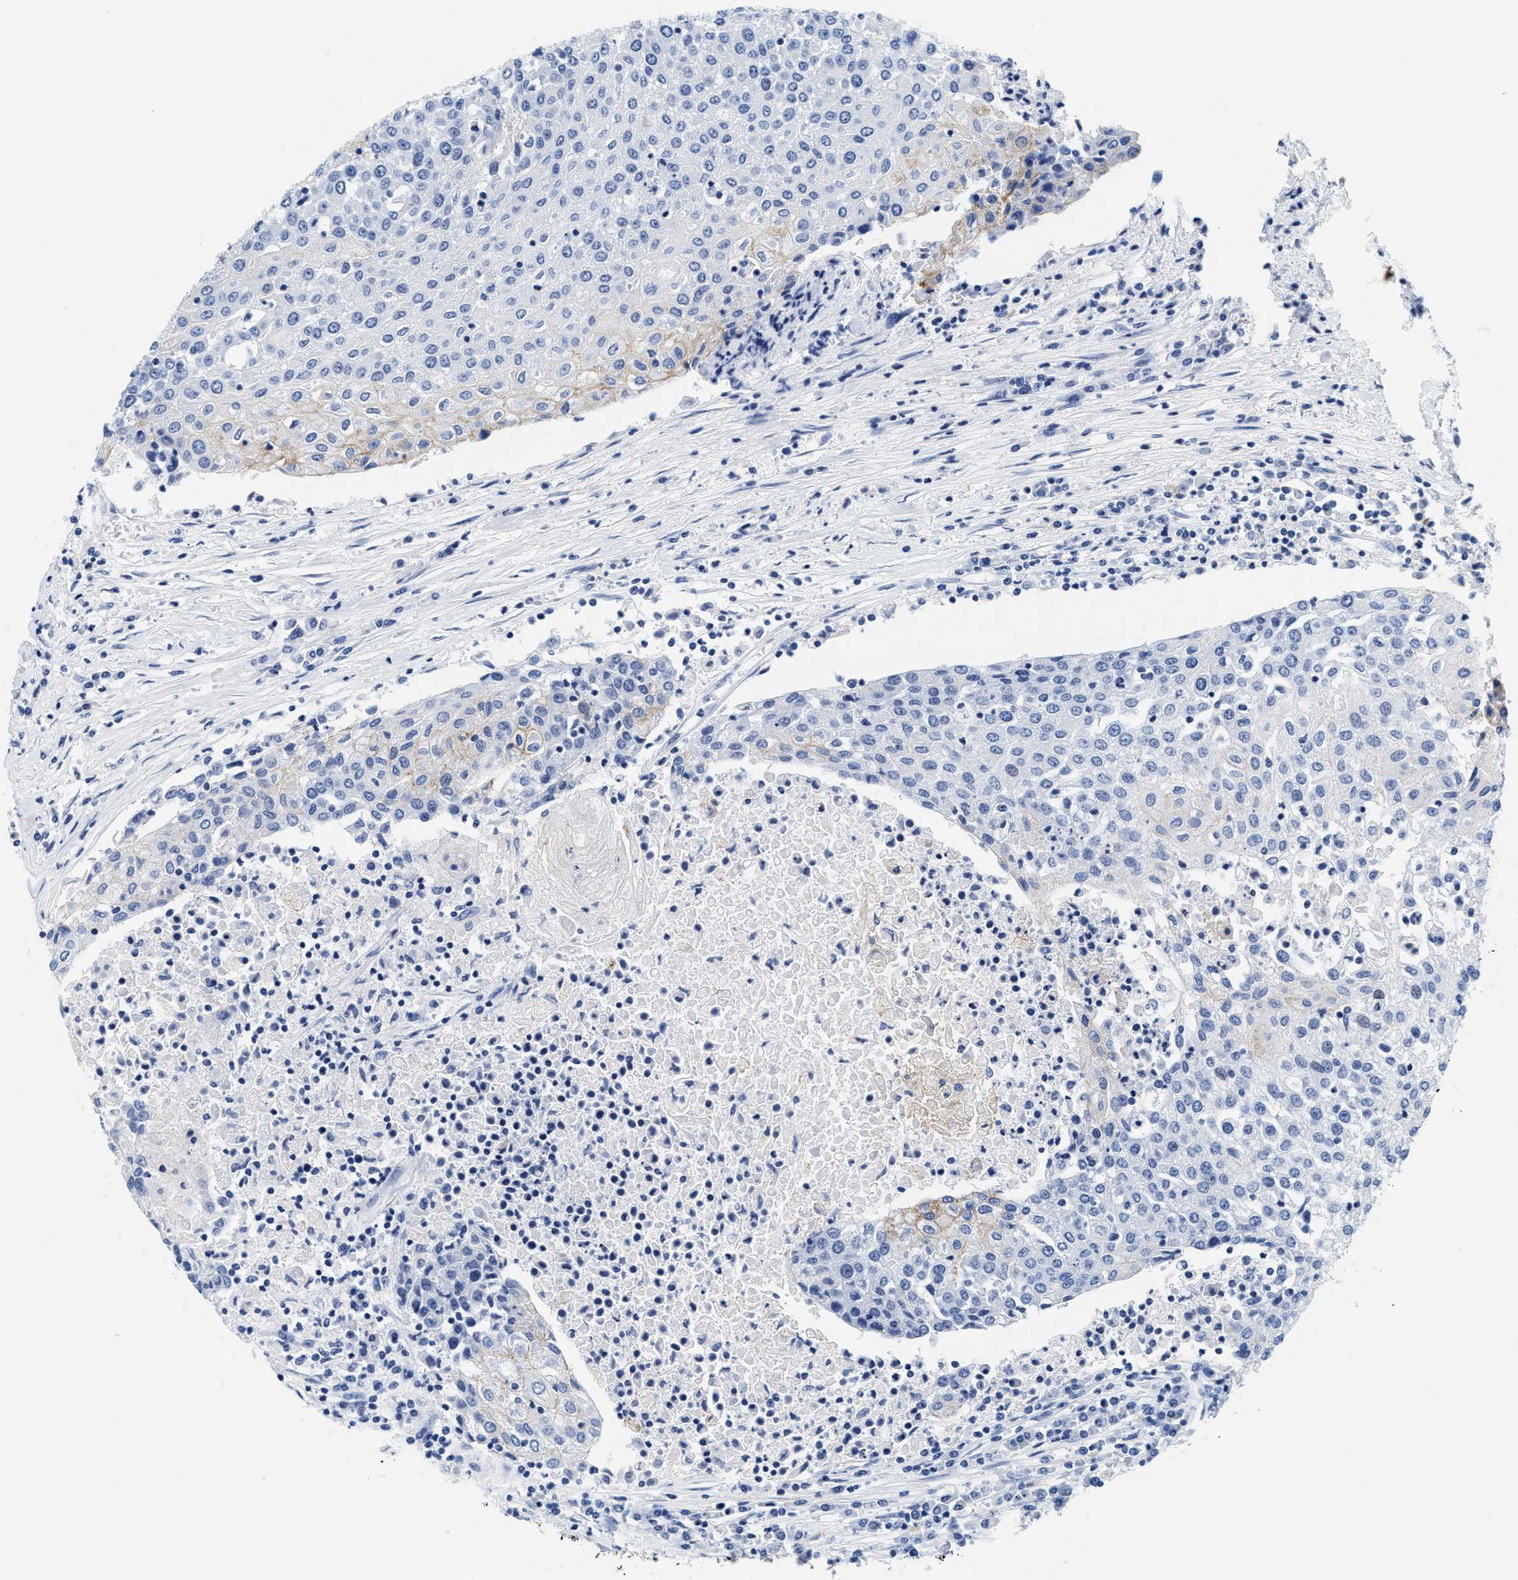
{"staining": {"intensity": "negative", "quantity": "none", "location": "none"}, "tissue": "urothelial cancer", "cell_type": "Tumor cells", "image_type": "cancer", "snomed": [{"axis": "morphology", "description": "Urothelial carcinoma, High grade"}, {"axis": "topography", "description": "Urinary bladder"}], "caption": "Immunohistochemistry micrograph of neoplastic tissue: high-grade urothelial carcinoma stained with DAB (3,3'-diaminobenzidine) shows no significant protein staining in tumor cells.", "gene": "TTC3", "patient": {"sex": "female", "age": 85}}